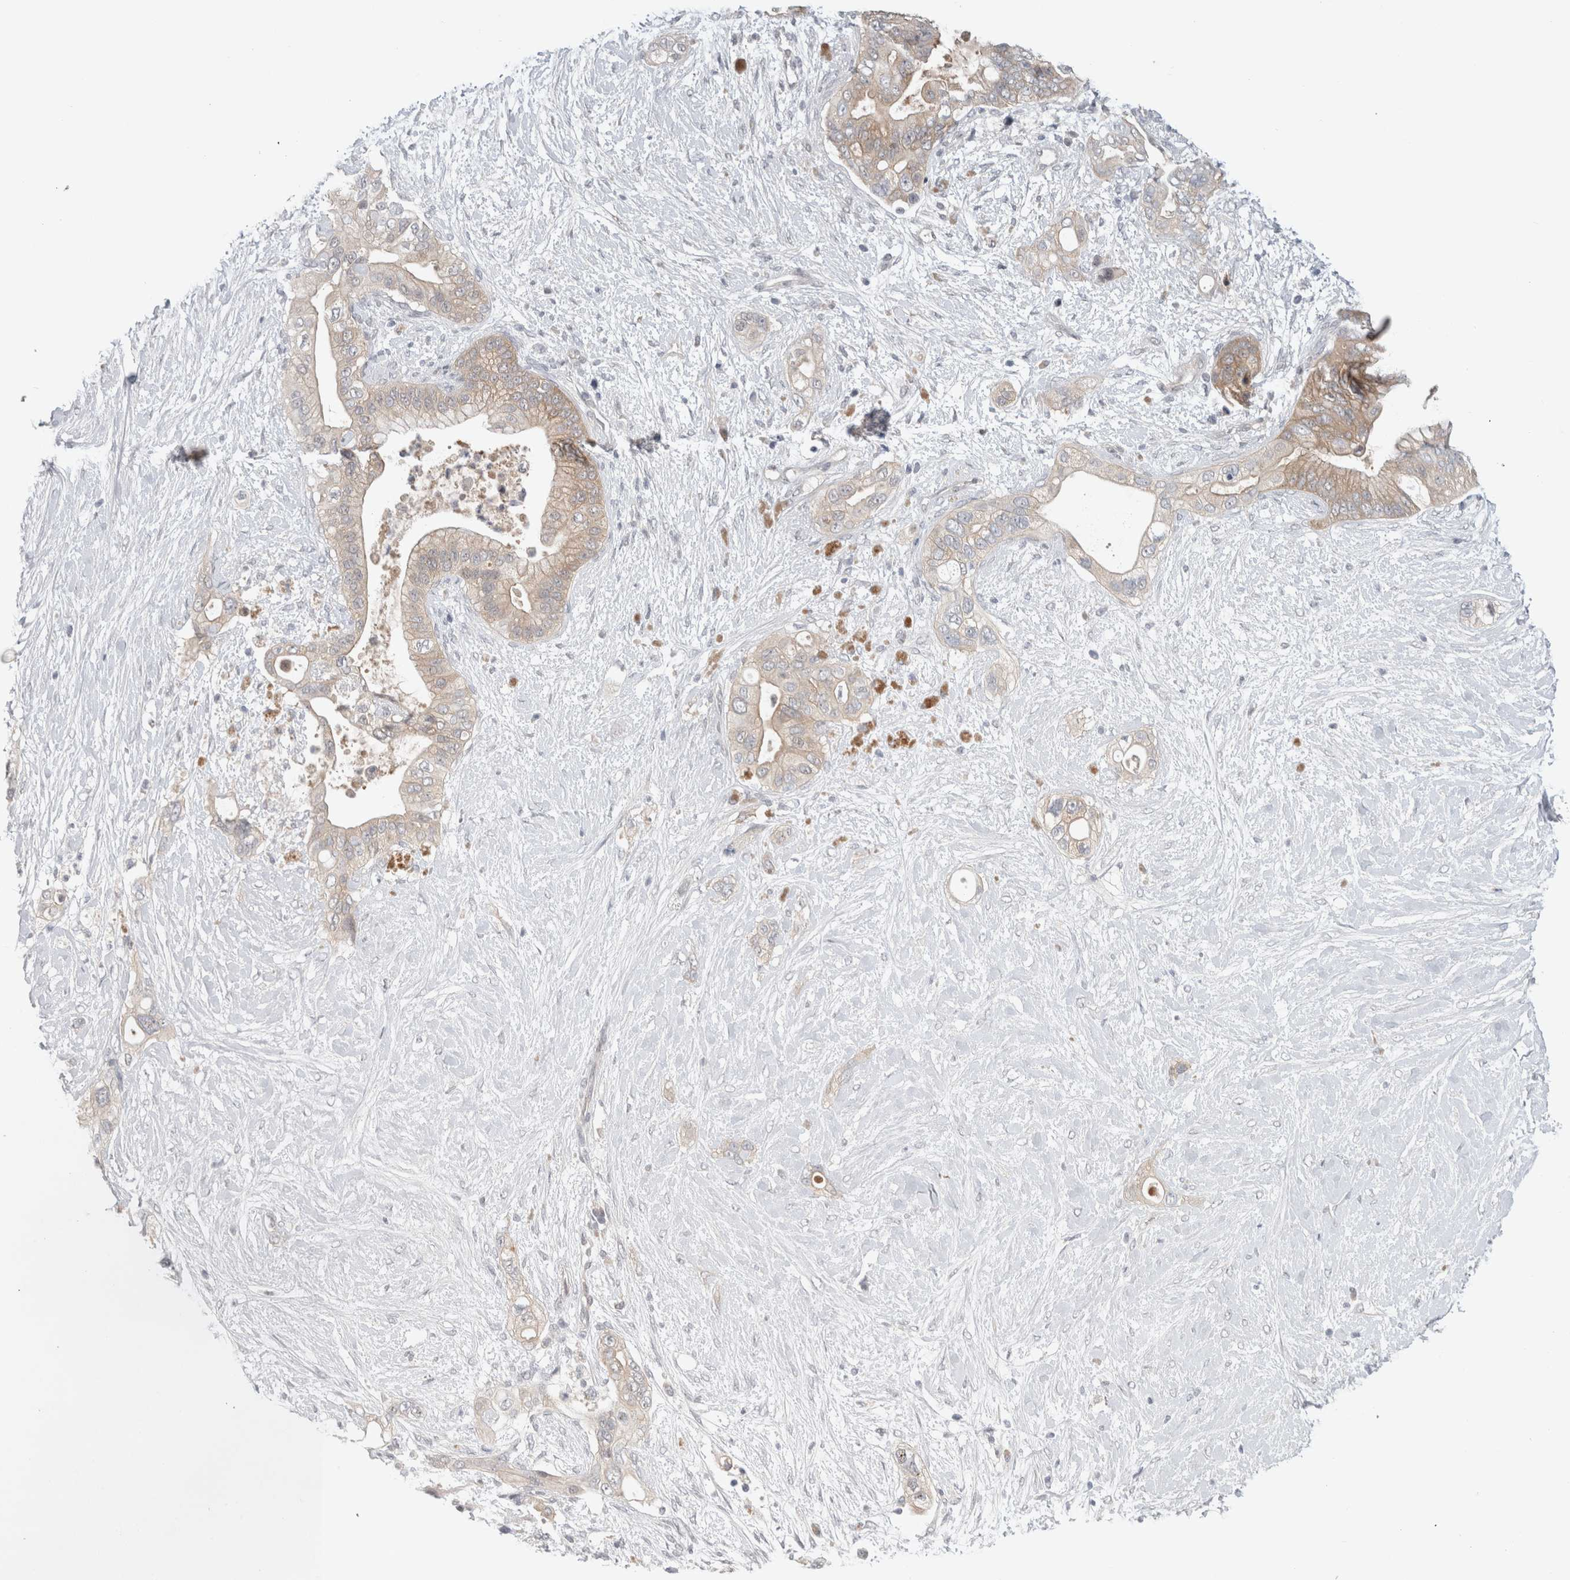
{"staining": {"intensity": "weak", "quantity": ">75%", "location": "cytoplasmic/membranous"}, "tissue": "pancreatic cancer", "cell_type": "Tumor cells", "image_type": "cancer", "snomed": [{"axis": "morphology", "description": "Adenocarcinoma, NOS"}, {"axis": "topography", "description": "Pancreas"}], "caption": "Pancreatic adenocarcinoma stained with immunohistochemistry reveals weak cytoplasmic/membranous positivity in approximately >75% of tumor cells.", "gene": "CERS3", "patient": {"sex": "male", "age": 53}}